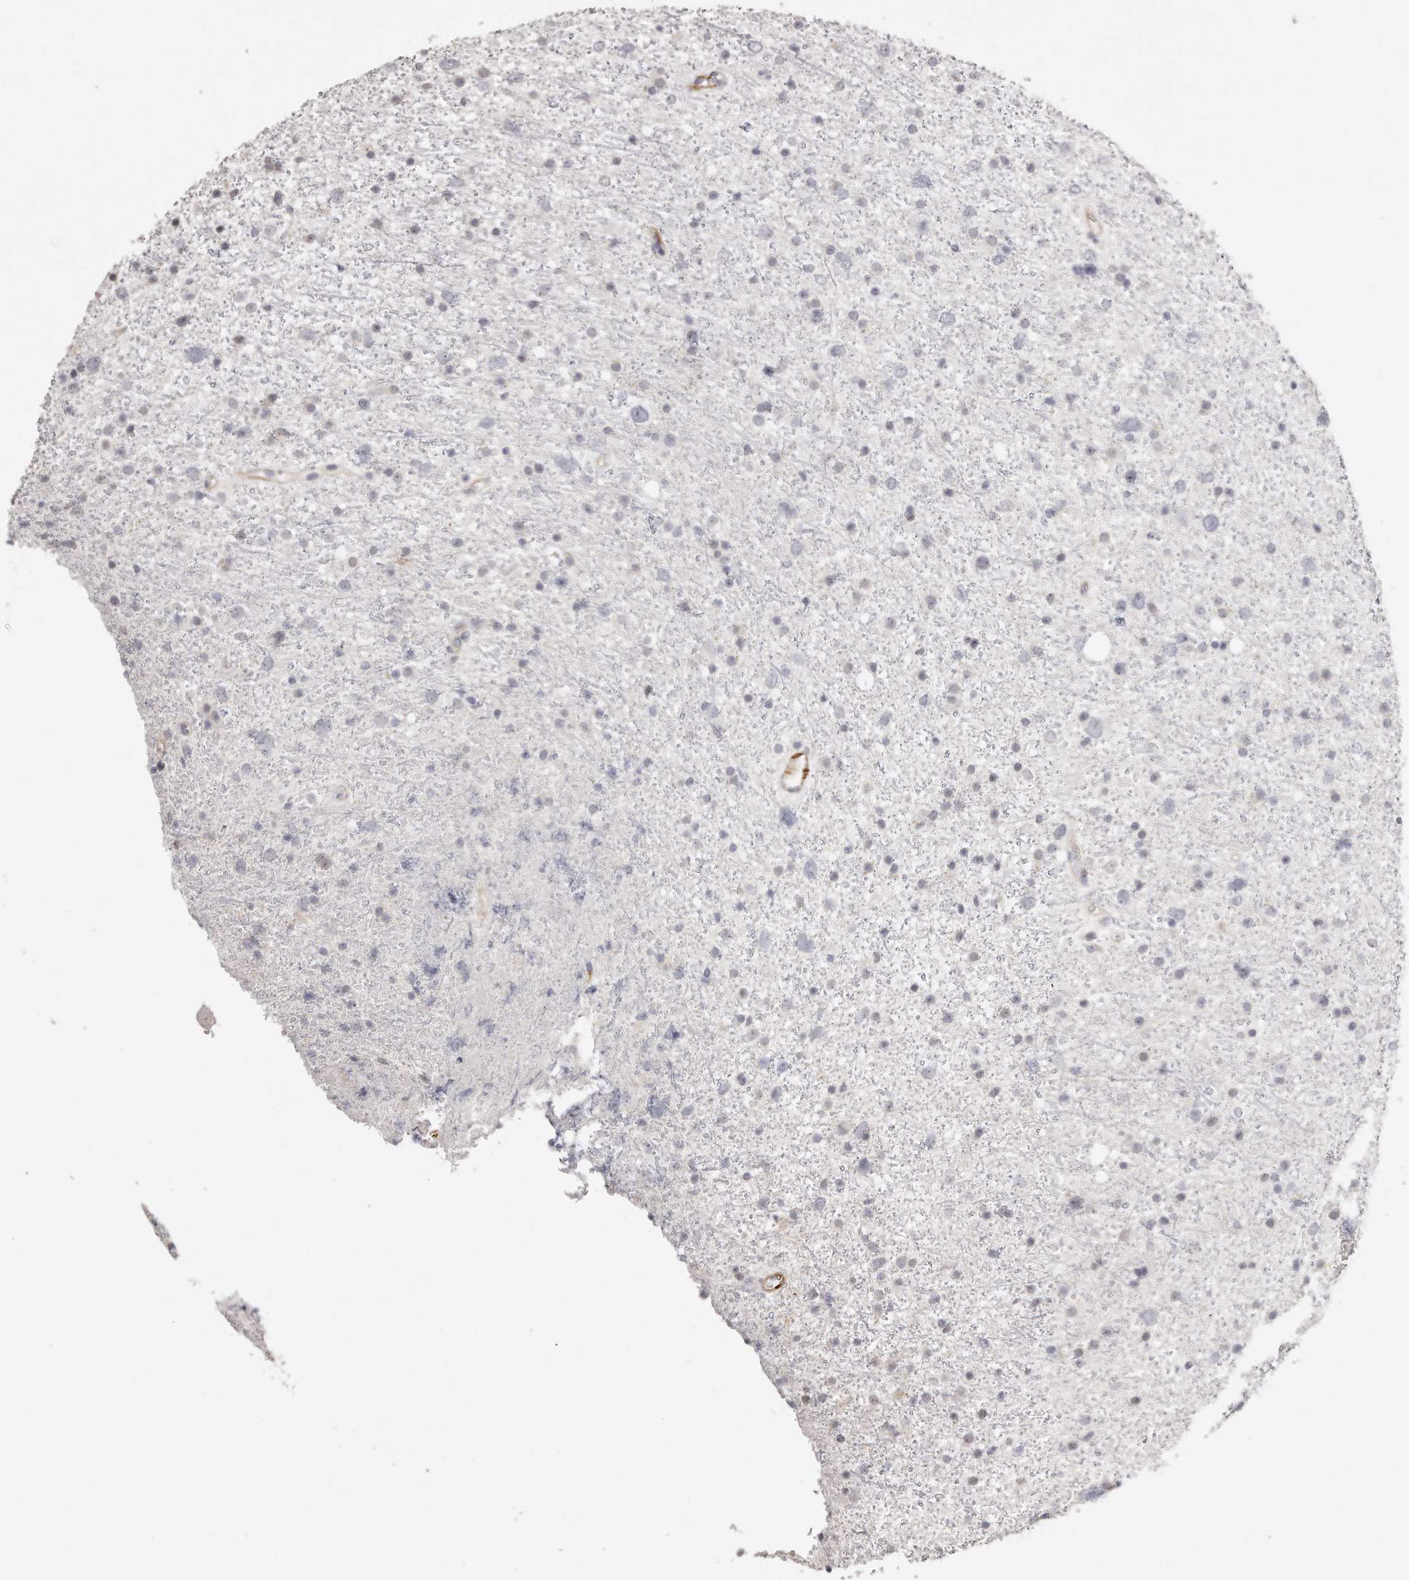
{"staining": {"intensity": "negative", "quantity": "none", "location": "none"}, "tissue": "glioma", "cell_type": "Tumor cells", "image_type": "cancer", "snomed": [{"axis": "morphology", "description": "Glioma, malignant, Low grade"}, {"axis": "topography", "description": "Cerebral cortex"}], "caption": "An immunohistochemistry photomicrograph of malignant low-grade glioma is shown. There is no staining in tumor cells of malignant low-grade glioma. (Stains: DAB (3,3'-diaminobenzidine) immunohistochemistry (IHC) with hematoxylin counter stain, Microscopy: brightfield microscopy at high magnification).", "gene": "ZYG11A", "patient": {"sex": "female", "age": 39}}